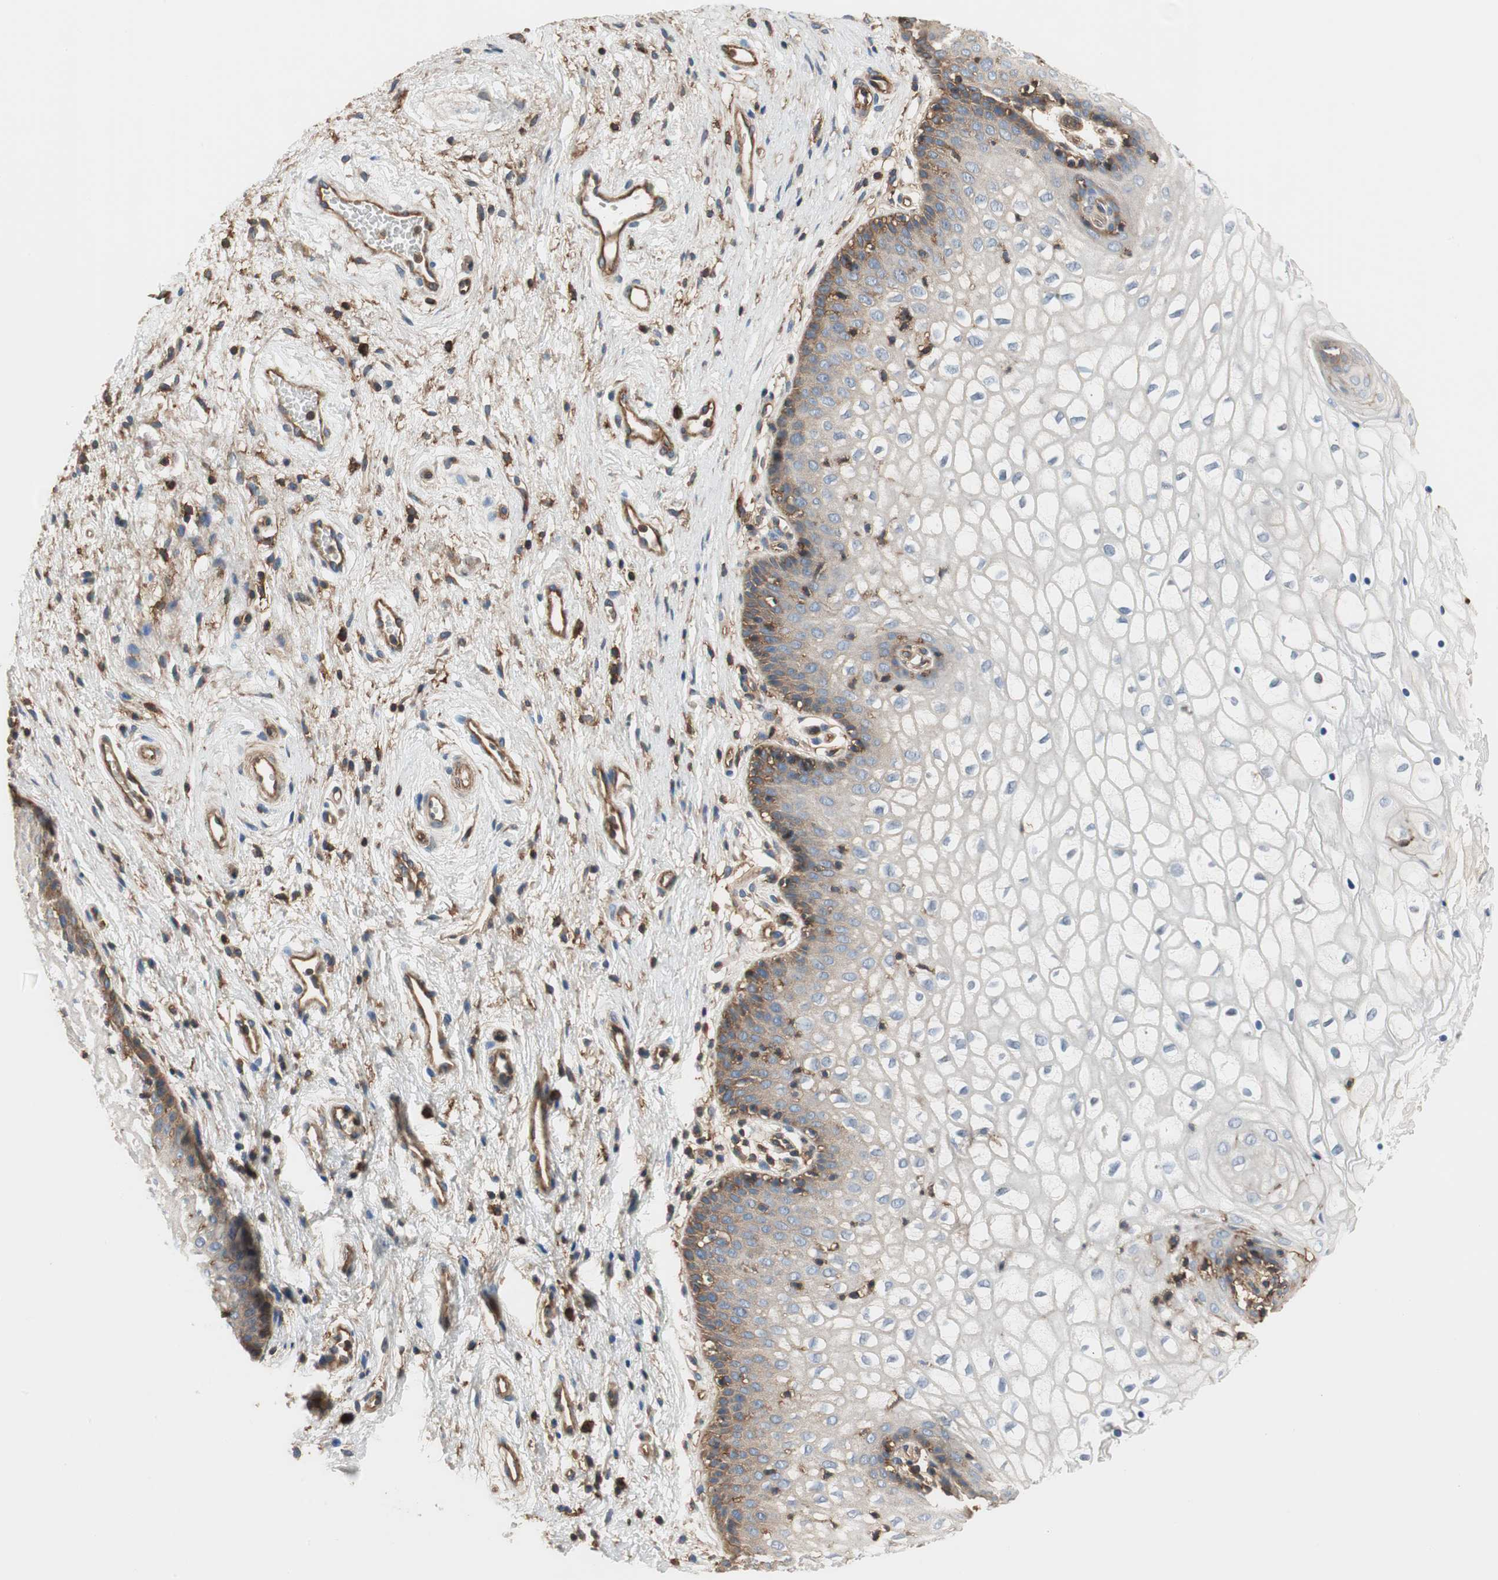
{"staining": {"intensity": "moderate", "quantity": "<25%", "location": "cytoplasmic/membranous"}, "tissue": "vagina", "cell_type": "Squamous epithelial cells", "image_type": "normal", "snomed": [{"axis": "morphology", "description": "Normal tissue, NOS"}, {"axis": "topography", "description": "Vagina"}], "caption": "High-power microscopy captured an immunohistochemistry image of normal vagina, revealing moderate cytoplasmic/membranous staining in about <25% of squamous epithelial cells.", "gene": "IL1RL1", "patient": {"sex": "female", "age": 34}}